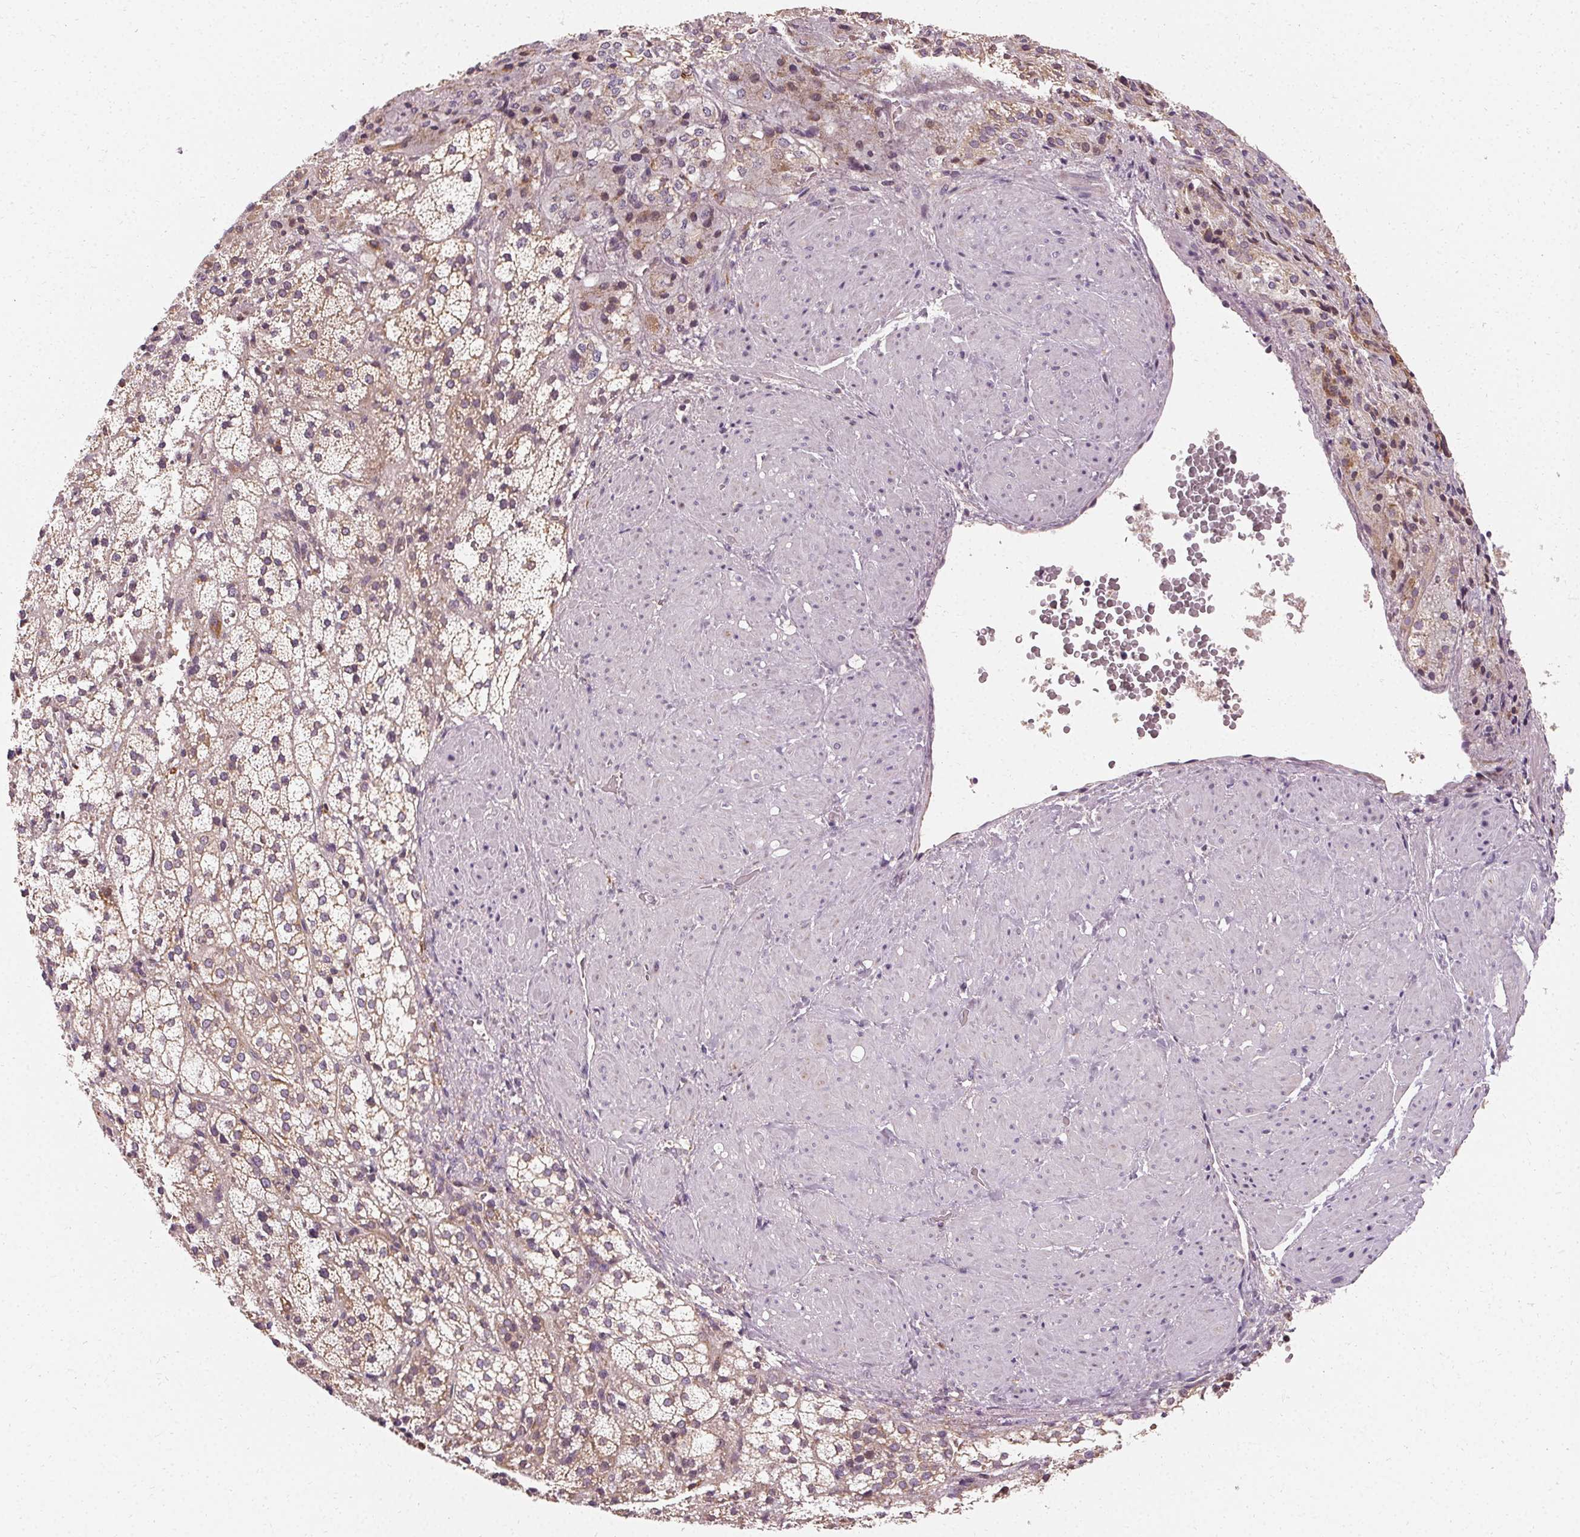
{"staining": {"intensity": "weak", "quantity": "25%-75%", "location": "cytoplasmic/membranous"}, "tissue": "adrenal gland", "cell_type": "Glandular cells", "image_type": "normal", "snomed": [{"axis": "morphology", "description": "Normal tissue, NOS"}, {"axis": "topography", "description": "Adrenal gland"}], "caption": "Protein staining demonstrates weak cytoplasmic/membranous positivity in approximately 25%-75% of glandular cells in benign adrenal gland. (Brightfield microscopy of DAB IHC at high magnification).", "gene": "APLP1", "patient": {"sex": "male", "age": 53}}